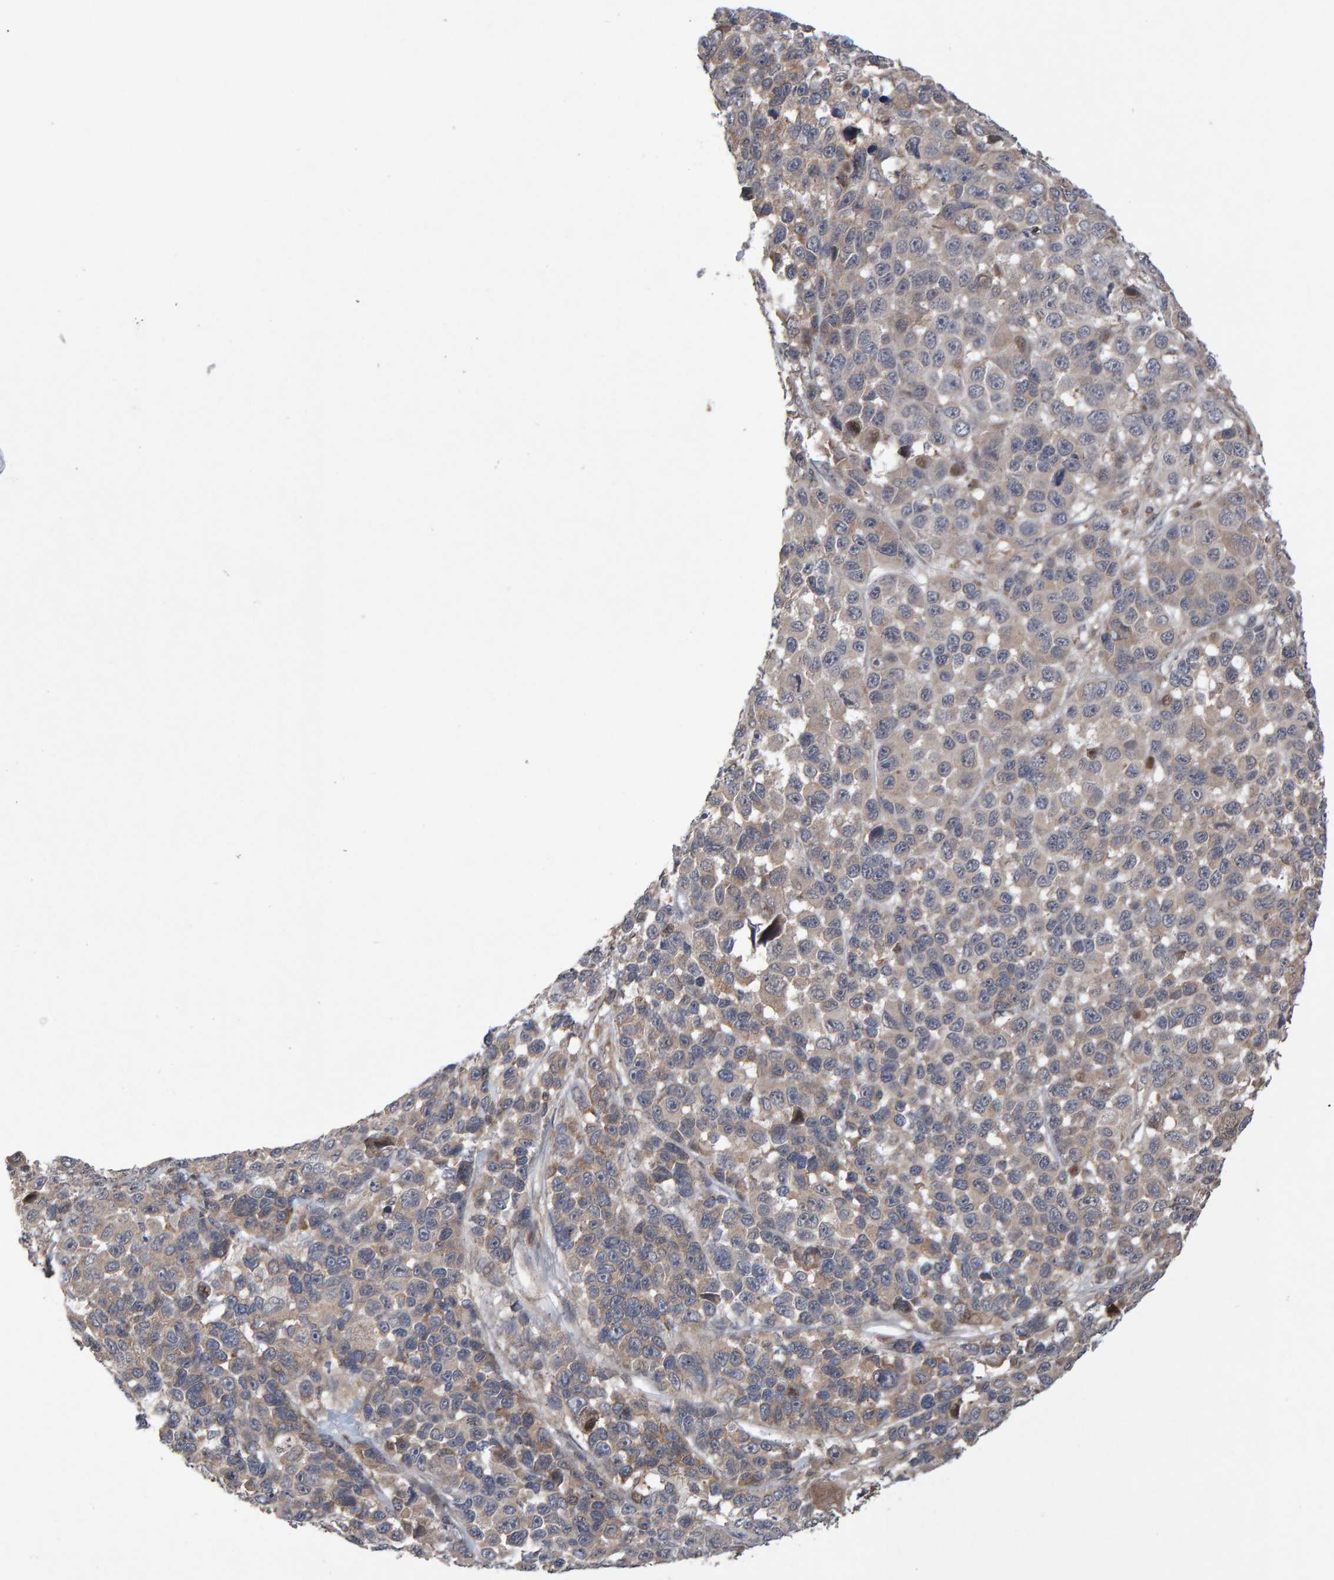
{"staining": {"intensity": "moderate", "quantity": "<25%", "location": "cytoplasmic/membranous"}, "tissue": "melanoma", "cell_type": "Tumor cells", "image_type": "cancer", "snomed": [{"axis": "morphology", "description": "Malignant melanoma, NOS"}, {"axis": "topography", "description": "Skin"}], "caption": "Approximately <25% of tumor cells in human melanoma demonstrate moderate cytoplasmic/membranous protein expression as visualized by brown immunohistochemical staining.", "gene": "PECR", "patient": {"sex": "male", "age": 53}}